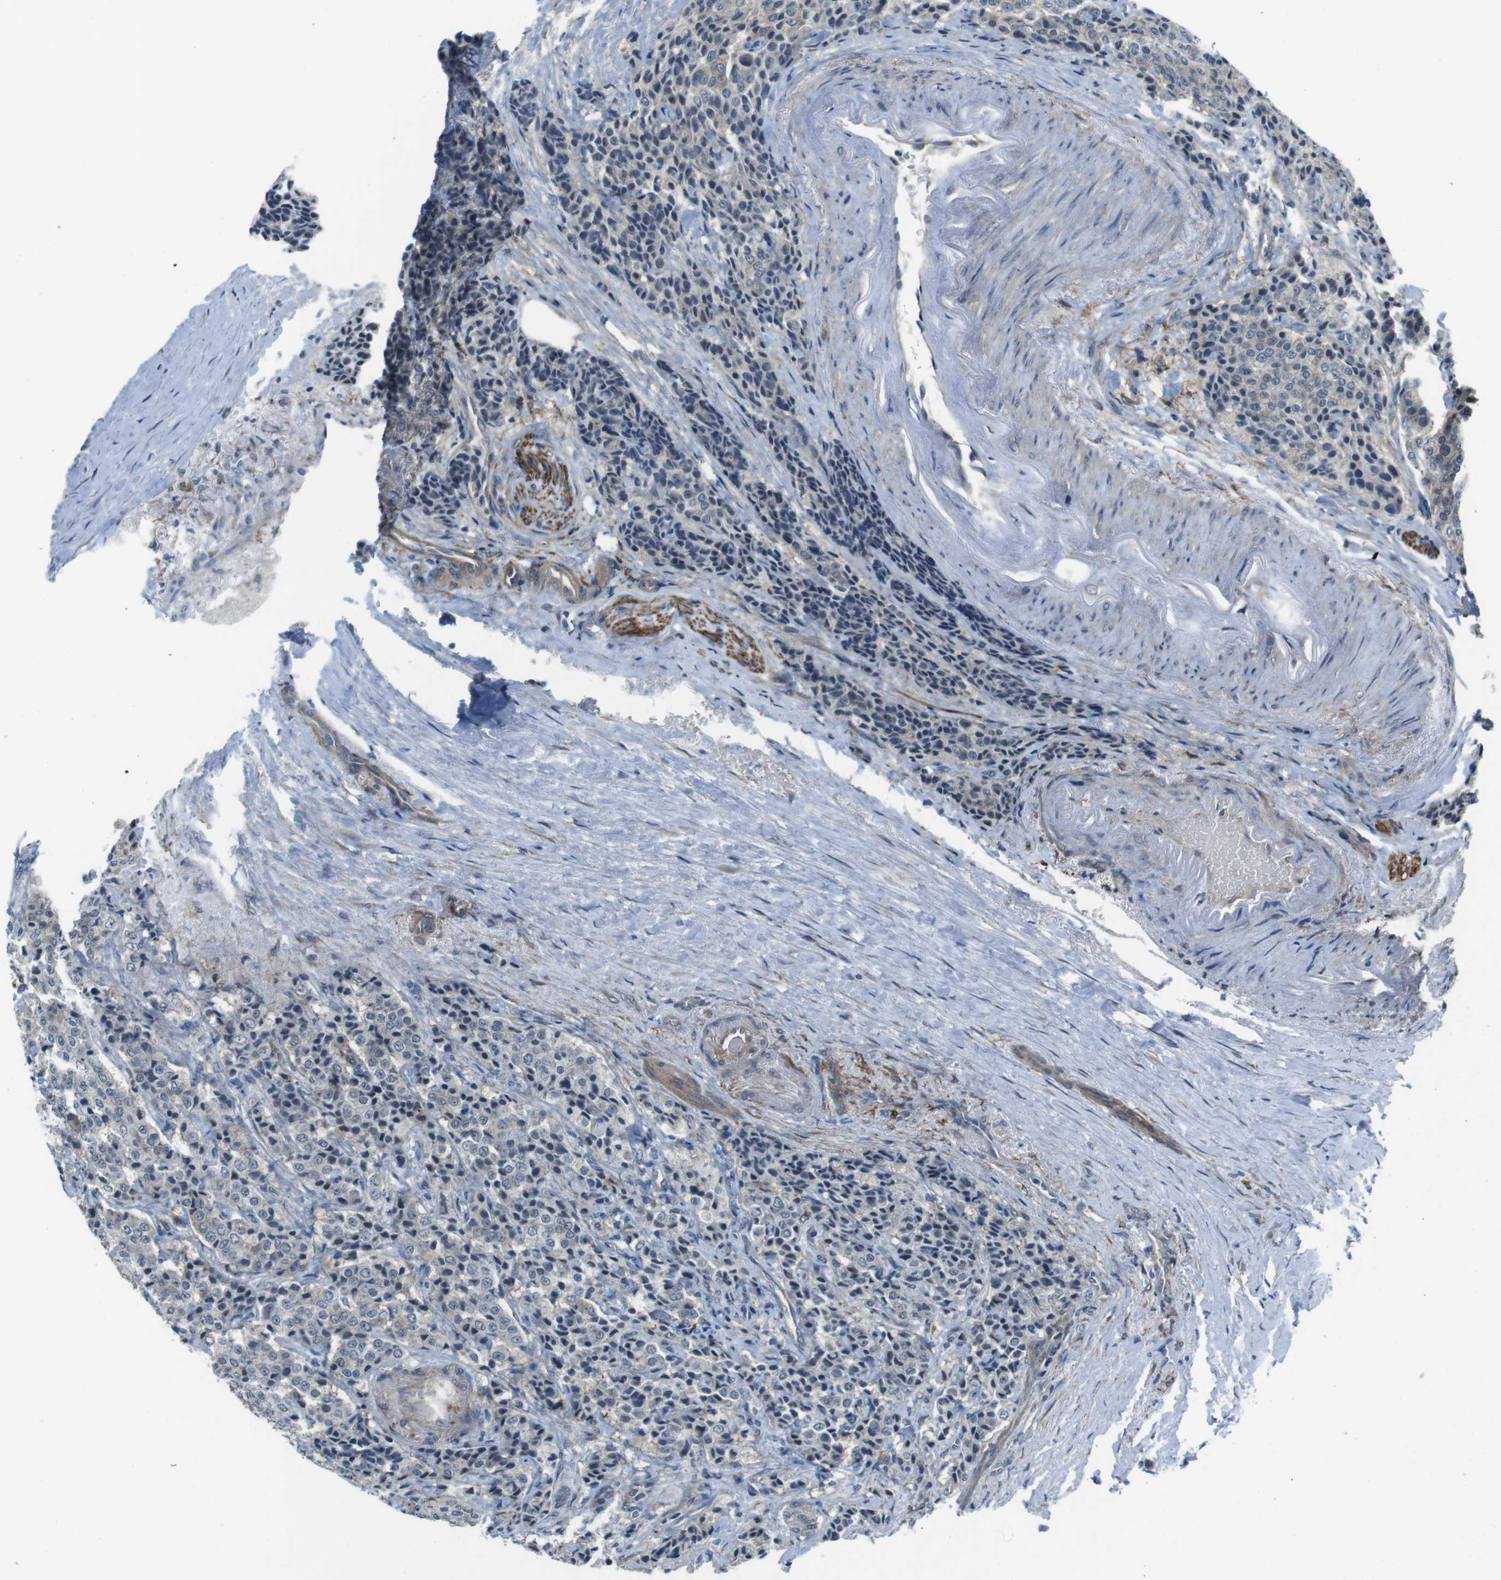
{"staining": {"intensity": "negative", "quantity": "none", "location": "none"}, "tissue": "carcinoid", "cell_type": "Tumor cells", "image_type": "cancer", "snomed": [{"axis": "morphology", "description": "Carcinoid, malignant, NOS"}, {"axis": "topography", "description": "Colon"}], "caption": "A histopathology image of human carcinoid is negative for staining in tumor cells.", "gene": "ANK2", "patient": {"sex": "female", "age": 61}}